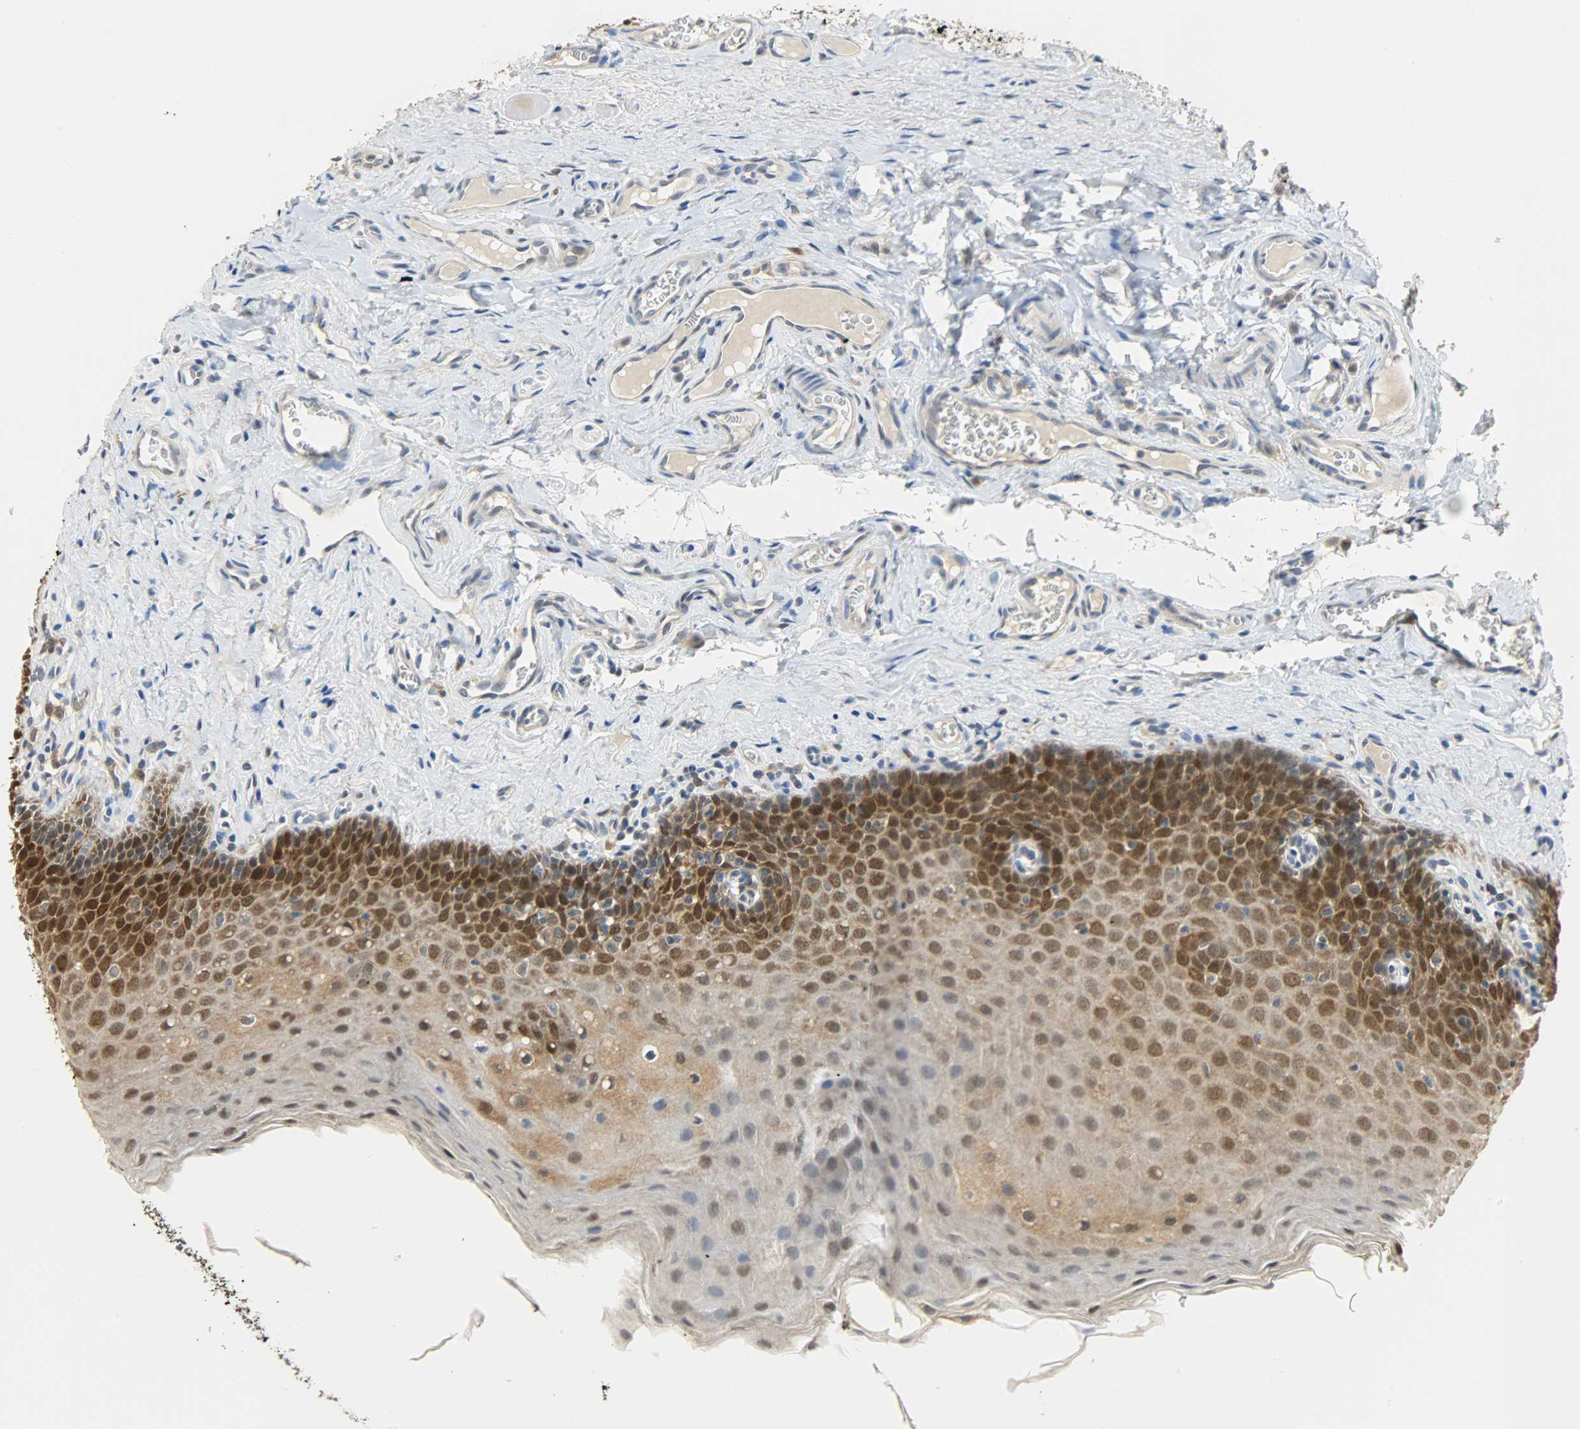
{"staining": {"intensity": "strong", "quantity": ">75%", "location": "cytoplasmic/membranous,nuclear"}, "tissue": "oral mucosa", "cell_type": "Squamous epithelial cells", "image_type": "normal", "snomed": [{"axis": "morphology", "description": "Normal tissue, NOS"}, {"axis": "topography", "description": "Oral tissue"}], "caption": "A brown stain highlights strong cytoplasmic/membranous,nuclear positivity of a protein in squamous epithelial cells of benign oral mucosa. Immunohistochemistry stains the protein in brown and the nuclei are stained blue.", "gene": "EIF4EBP1", "patient": {"sex": "male", "age": 20}}